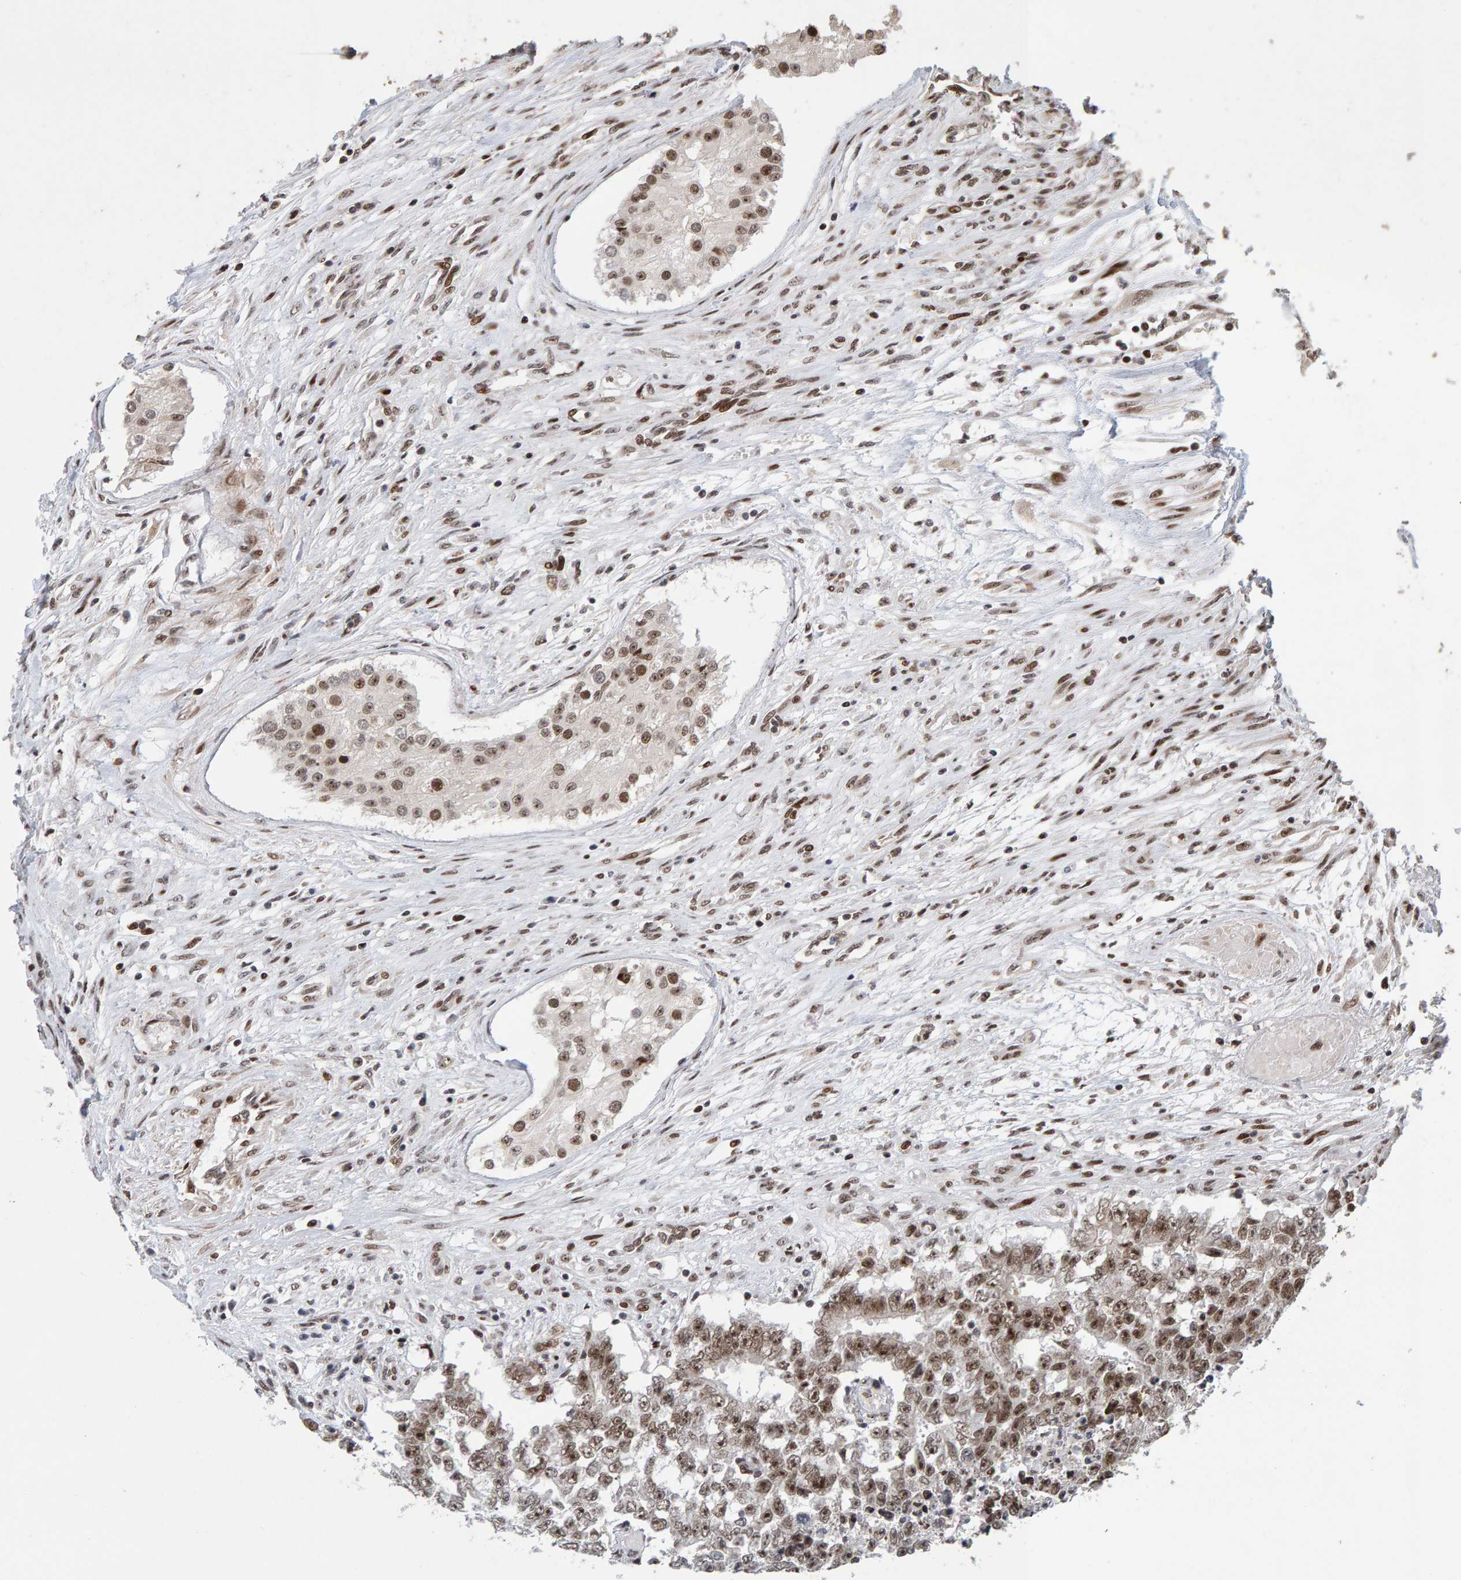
{"staining": {"intensity": "moderate", "quantity": ">75%", "location": "nuclear"}, "tissue": "testis cancer", "cell_type": "Tumor cells", "image_type": "cancer", "snomed": [{"axis": "morphology", "description": "Carcinoma, Embryonal, NOS"}, {"axis": "topography", "description": "Testis"}], "caption": "This is a micrograph of IHC staining of embryonal carcinoma (testis), which shows moderate expression in the nuclear of tumor cells.", "gene": "CHD4", "patient": {"sex": "male", "age": 25}}